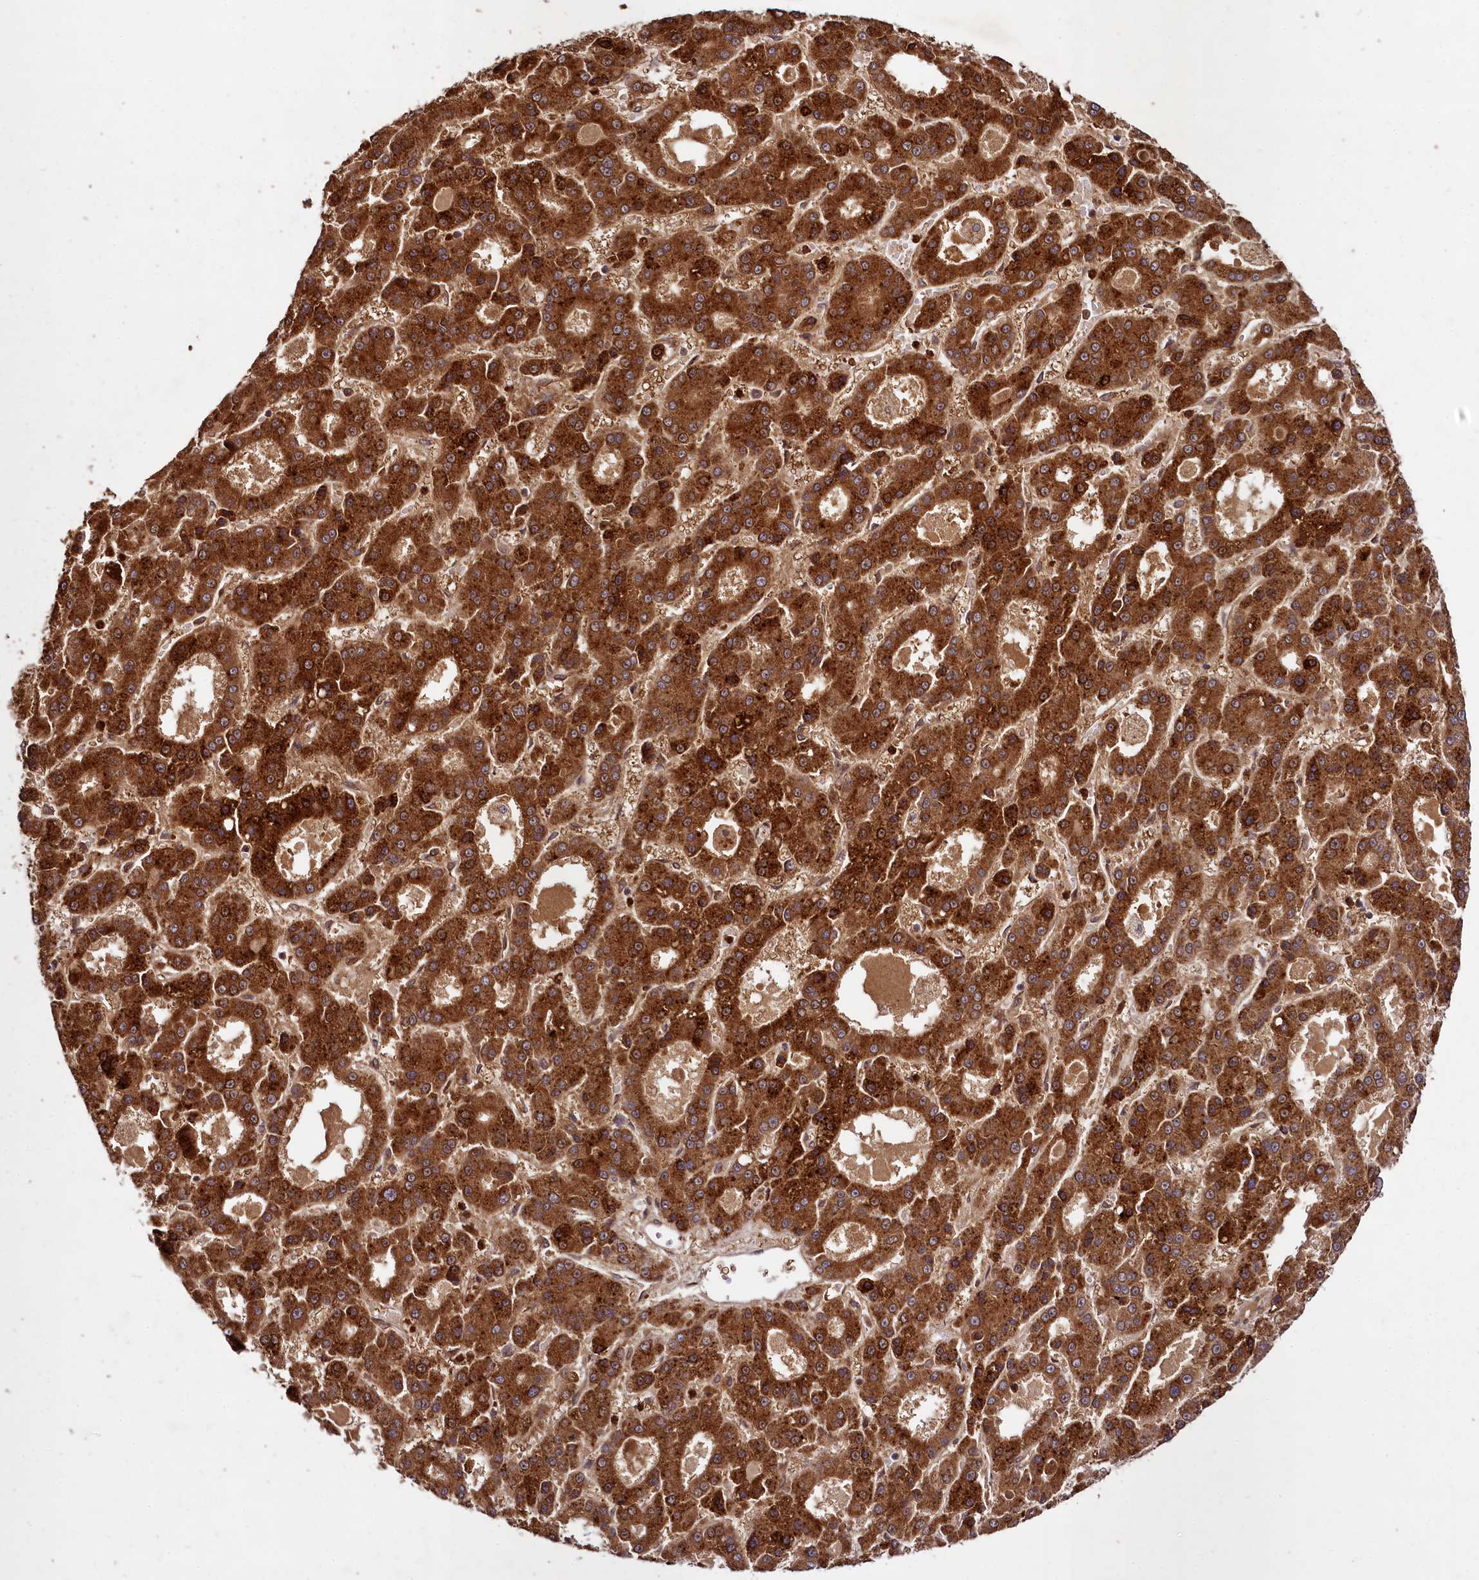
{"staining": {"intensity": "strong", "quantity": ">75%", "location": "cytoplasmic/membranous"}, "tissue": "liver cancer", "cell_type": "Tumor cells", "image_type": "cancer", "snomed": [{"axis": "morphology", "description": "Carcinoma, Hepatocellular, NOS"}, {"axis": "topography", "description": "Liver"}], "caption": "Strong cytoplasmic/membranous protein positivity is present in about >75% of tumor cells in liver cancer. (DAB (3,3'-diaminobenzidine) IHC with brightfield microscopy, high magnification).", "gene": "DCP1B", "patient": {"sex": "male", "age": 70}}